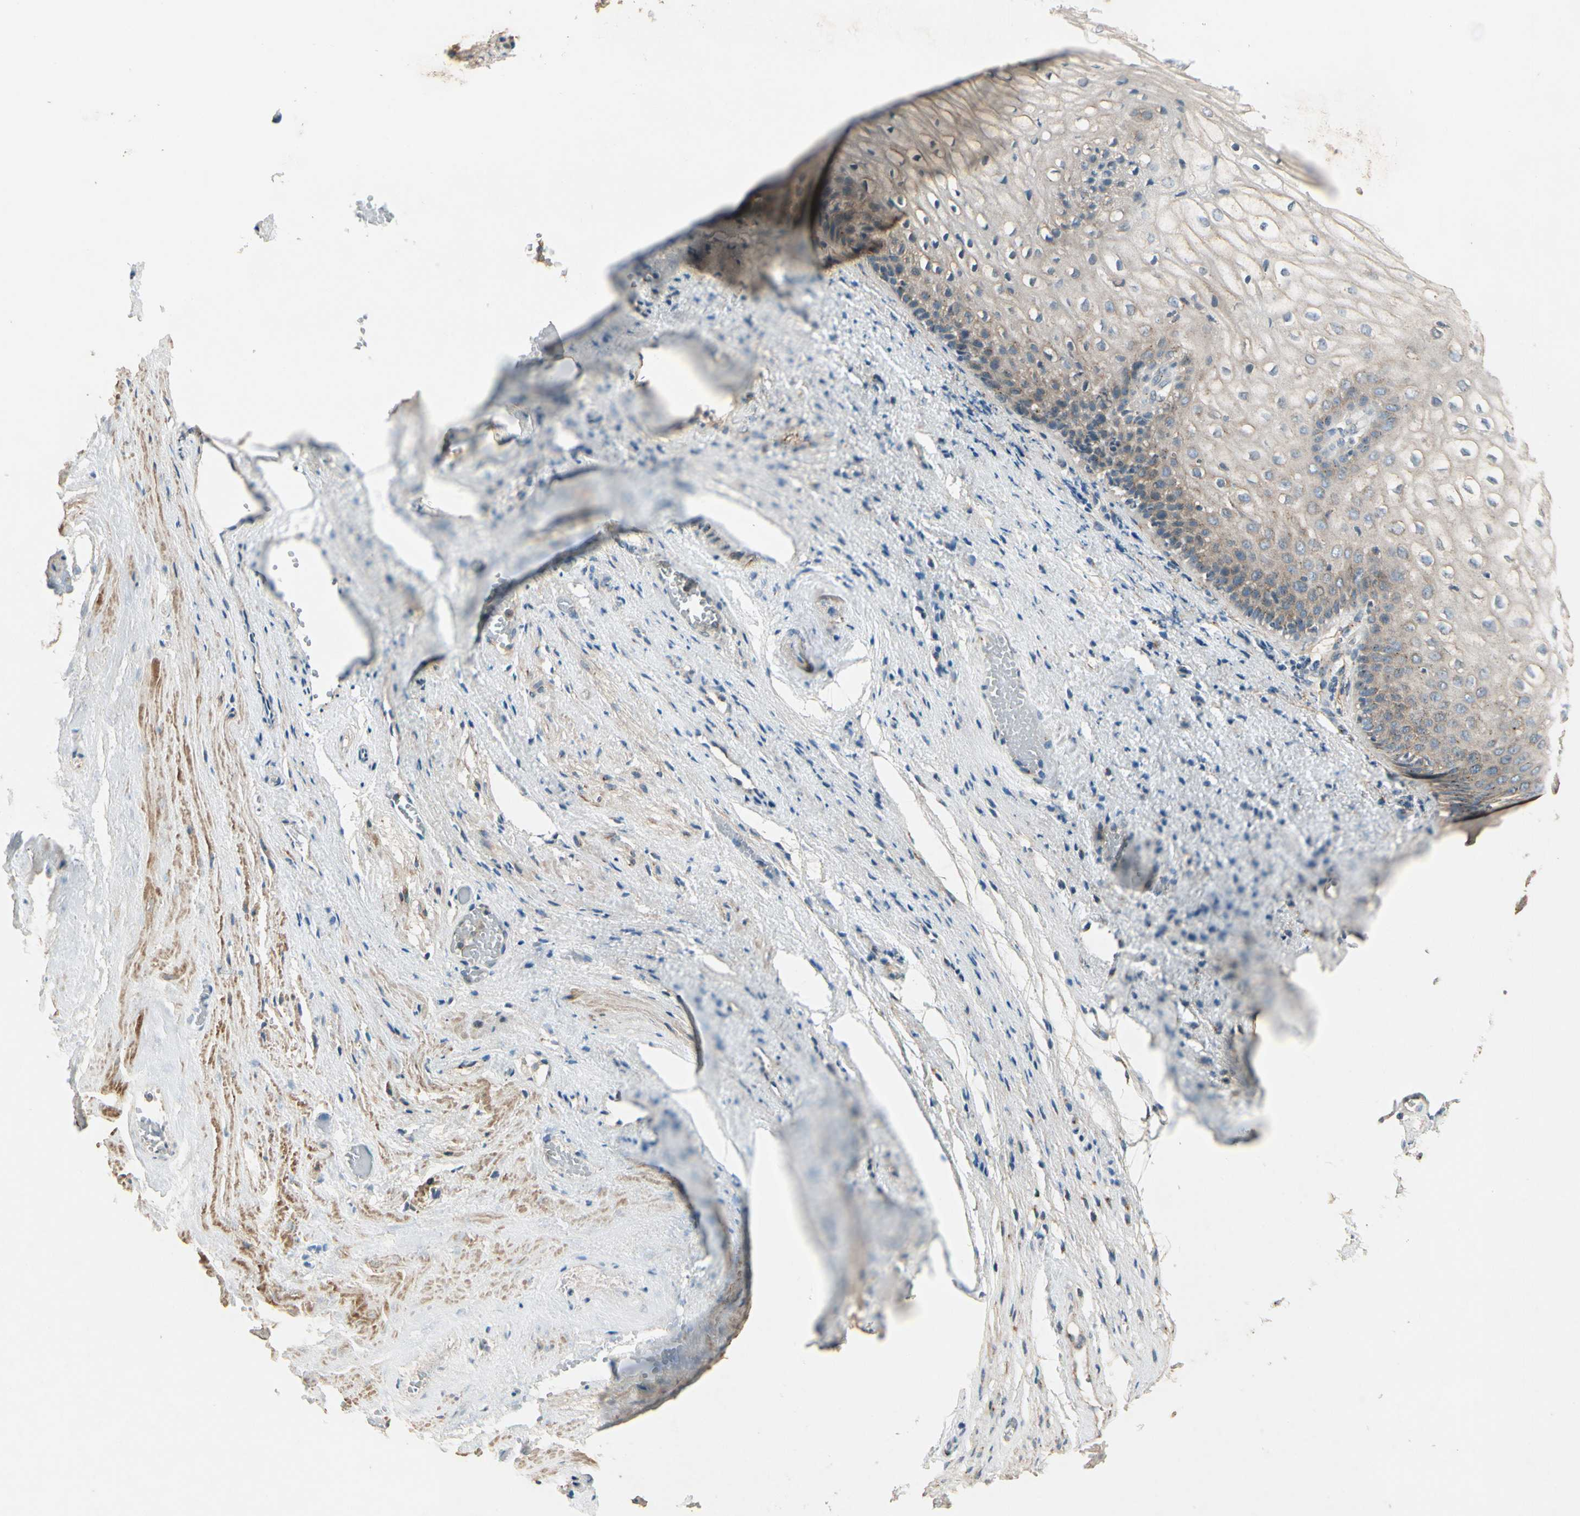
{"staining": {"intensity": "moderate", "quantity": "25%-75%", "location": "cytoplasmic/membranous"}, "tissue": "vagina", "cell_type": "Squamous epithelial cells", "image_type": "normal", "snomed": [{"axis": "morphology", "description": "Normal tissue, NOS"}, {"axis": "topography", "description": "Vagina"}], "caption": "Moderate cytoplasmic/membranous positivity is present in approximately 25%-75% of squamous epithelial cells in unremarkable vagina.", "gene": "AKAP9", "patient": {"sex": "female", "age": 34}}